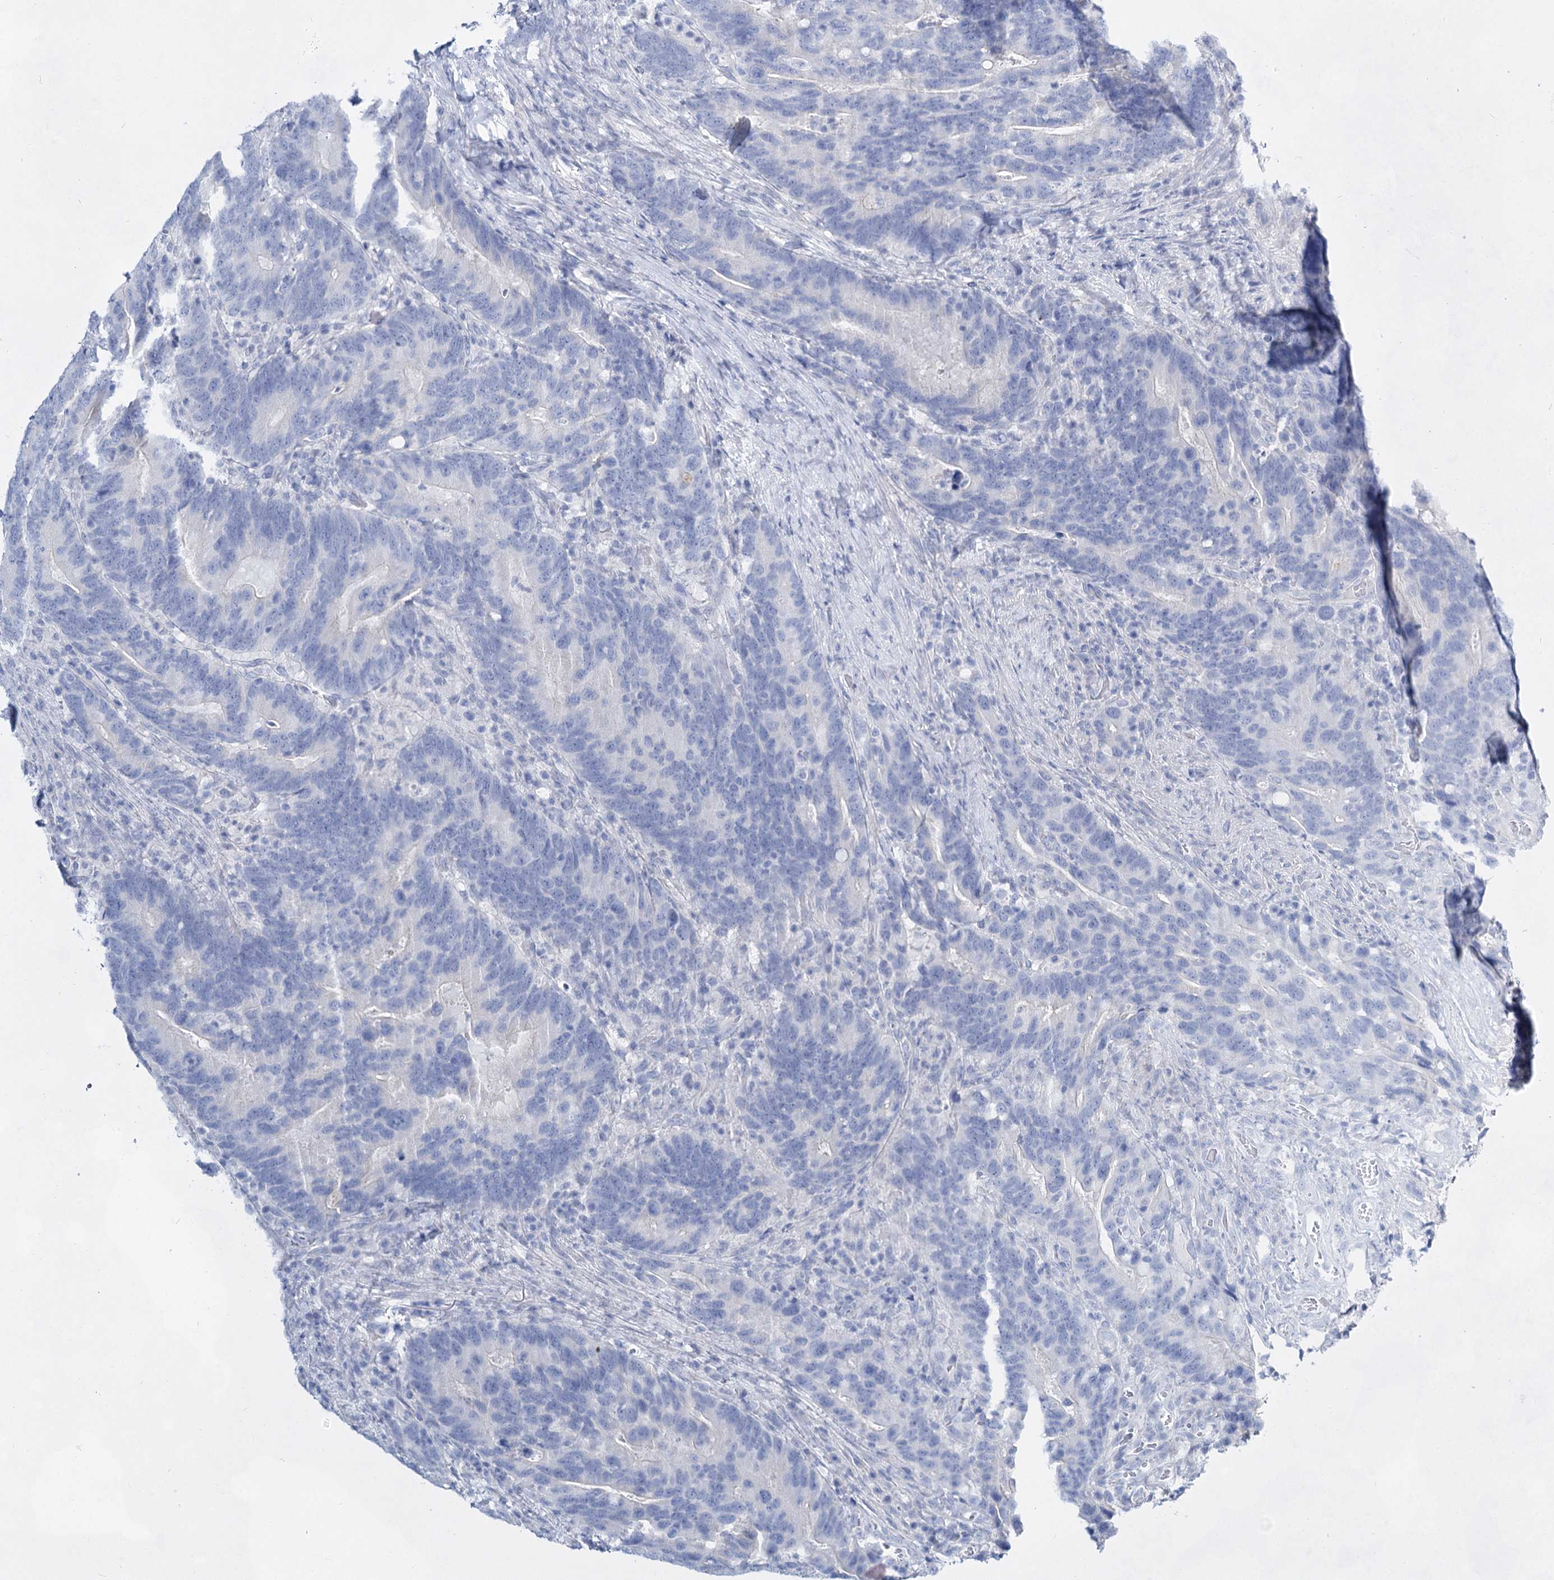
{"staining": {"intensity": "negative", "quantity": "none", "location": "none"}, "tissue": "colorectal cancer", "cell_type": "Tumor cells", "image_type": "cancer", "snomed": [{"axis": "morphology", "description": "Adenocarcinoma, NOS"}, {"axis": "topography", "description": "Colon"}], "caption": "This is an immunohistochemistry (IHC) histopathology image of human colorectal cancer. There is no positivity in tumor cells.", "gene": "SLC17A2", "patient": {"sex": "female", "age": 66}}